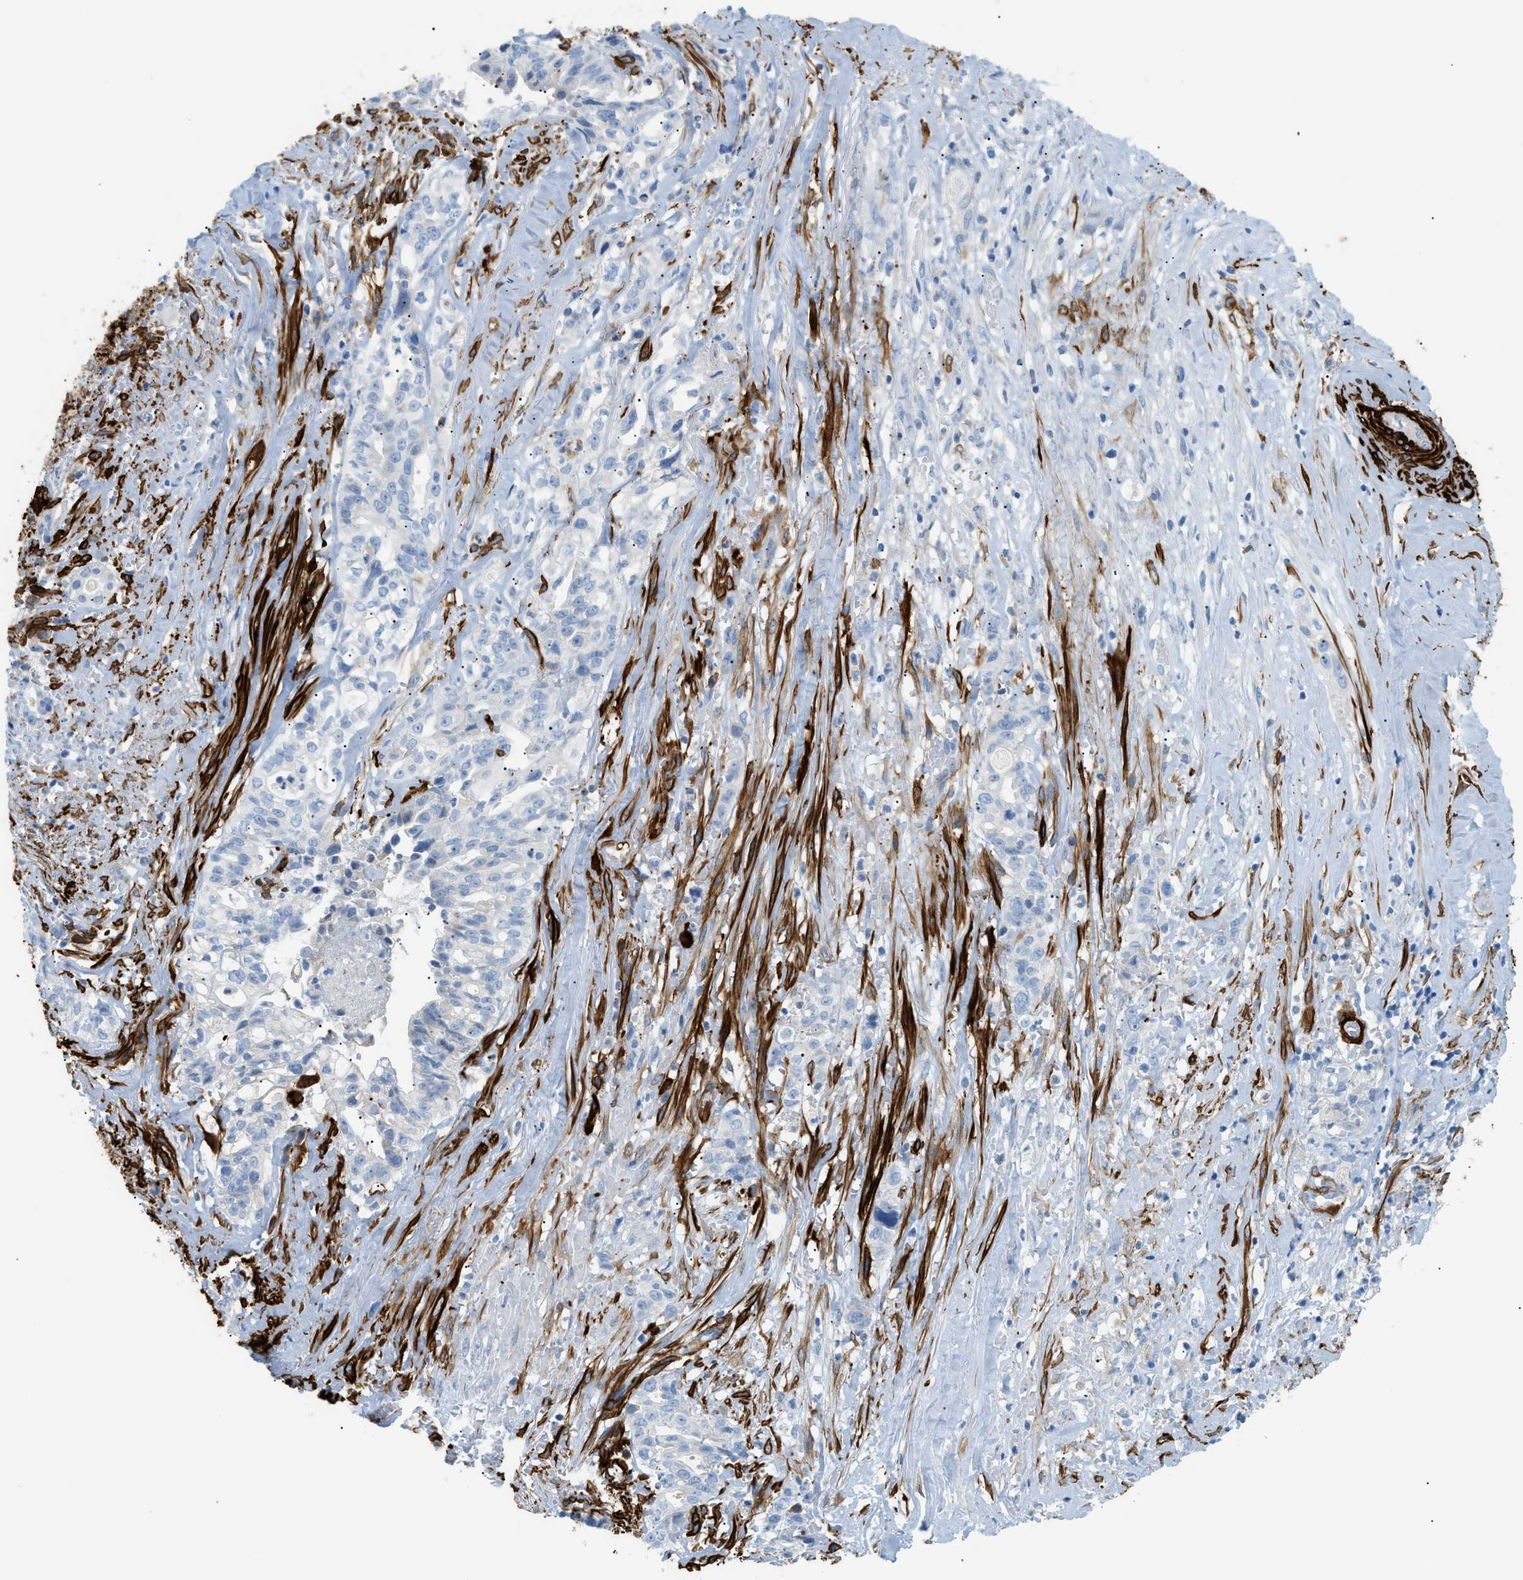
{"staining": {"intensity": "negative", "quantity": "none", "location": "none"}, "tissue": "liver cancer", "cell_type": "Tumor cells", "image_type": "cancer", "snomed": [{"axis": "morphology", "description": "Cholangiocarcinoma"}, {"axis": "topography", "description": "Liver"}], "caption": "Photomicrograph shows no protein positivity in tumor cells of cholangiocarcinoma (liver) tissue.", "gene": "MYH11", "patient": {"sex": "female", "age": 70}}